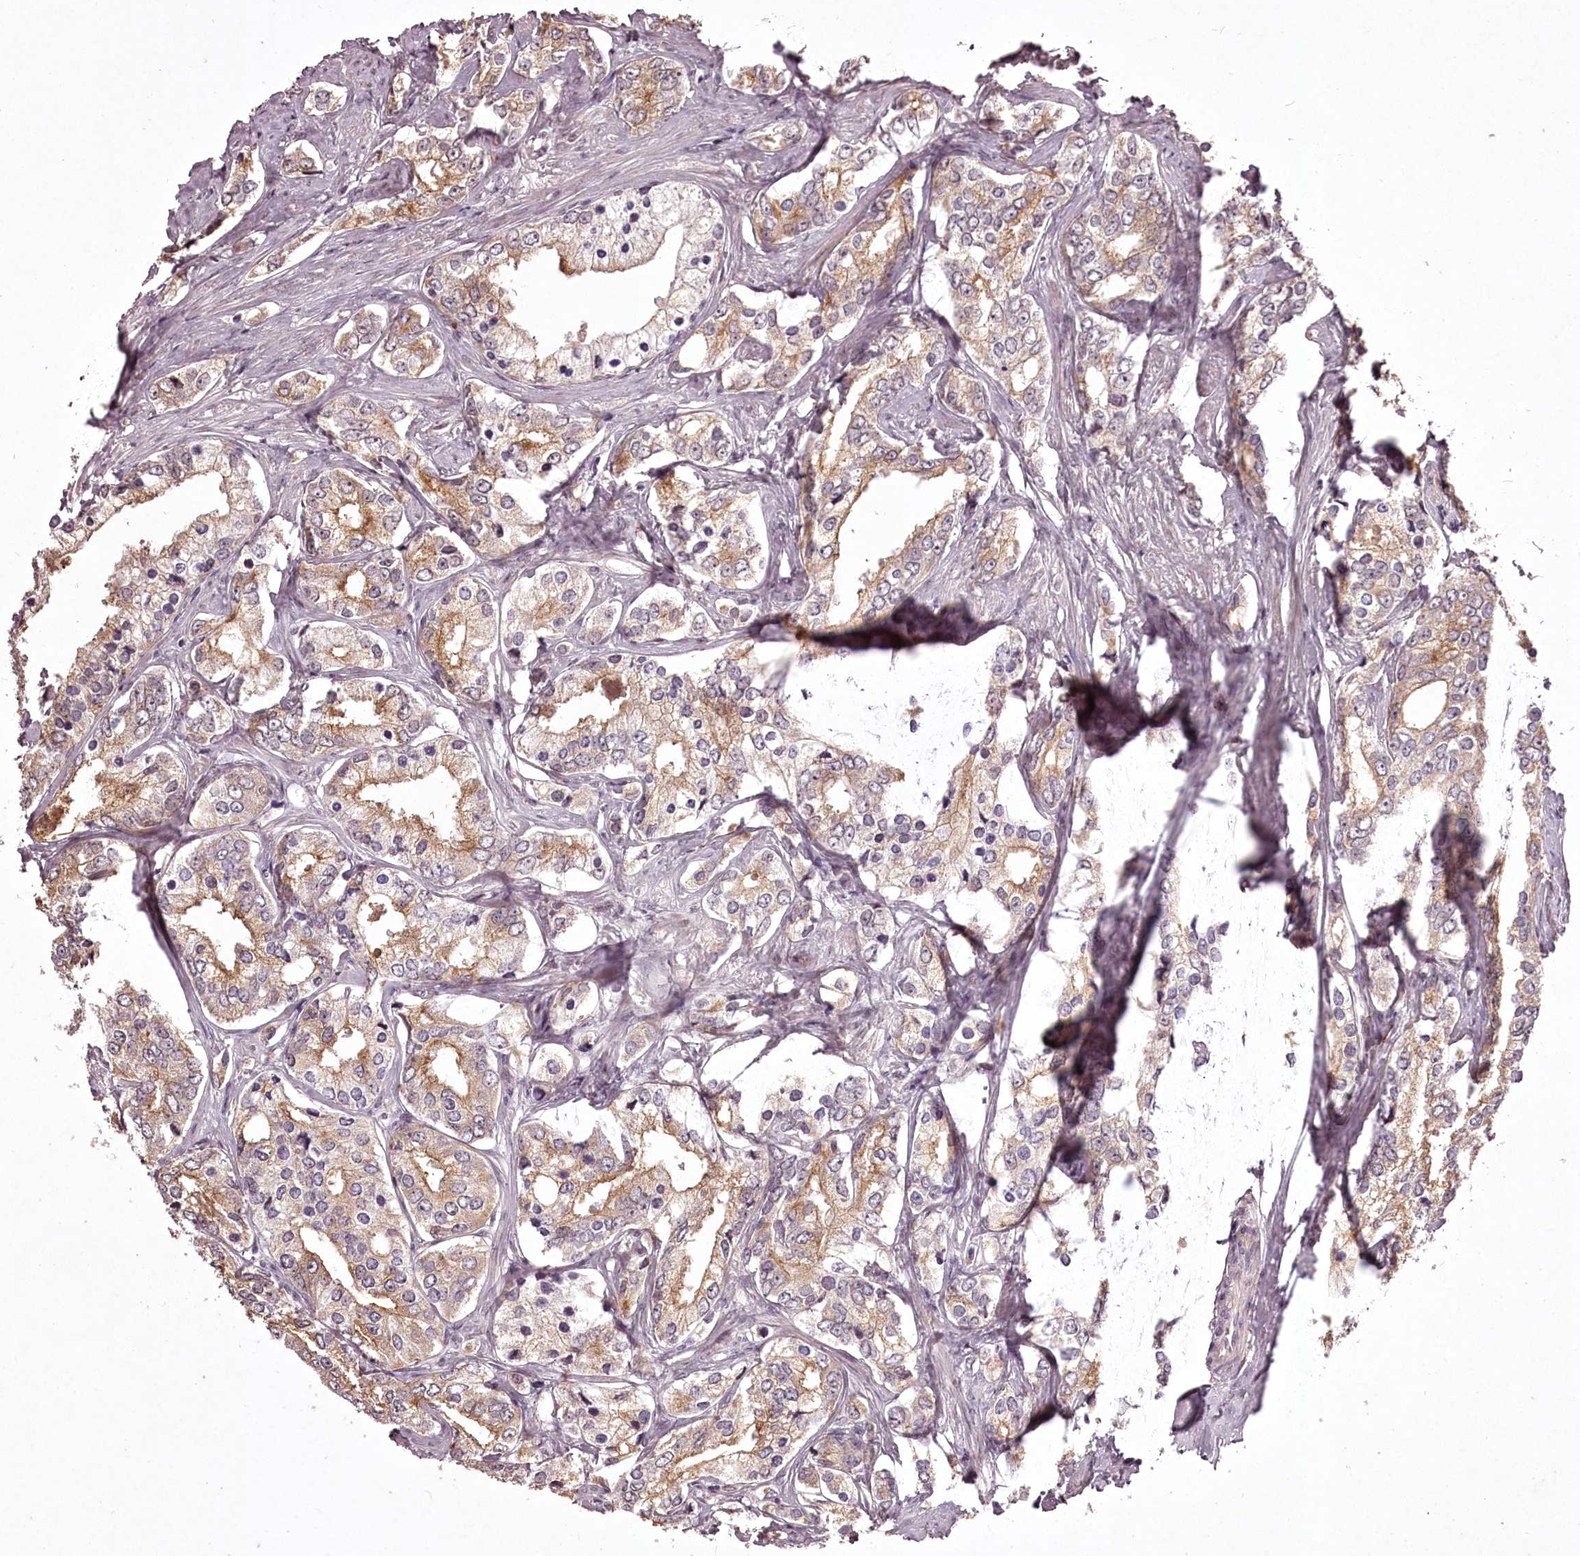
{"staining": {"intensity": "moderate", "quantity": ">75%", "location": "cytoplasmic/membranous"}, "tissue": "prostate cancer", "cell_type": "Tumor cells", "image_type": "cancer", "snomed": [{"axis": "morphology", "description": "Adenocarcinoma, High grade"}, {"axis": "topography", "description": "Prostate"}], "caption": "Immunohistochemical staining of human prostate high-grade adenocarcinoma reveals medium levels of moderate cytoplasmic/membranous positivity in approximately >75% of tumor cells.", "gene": "ADRA1D", "patient": {"sex": "male", "age": 66}}